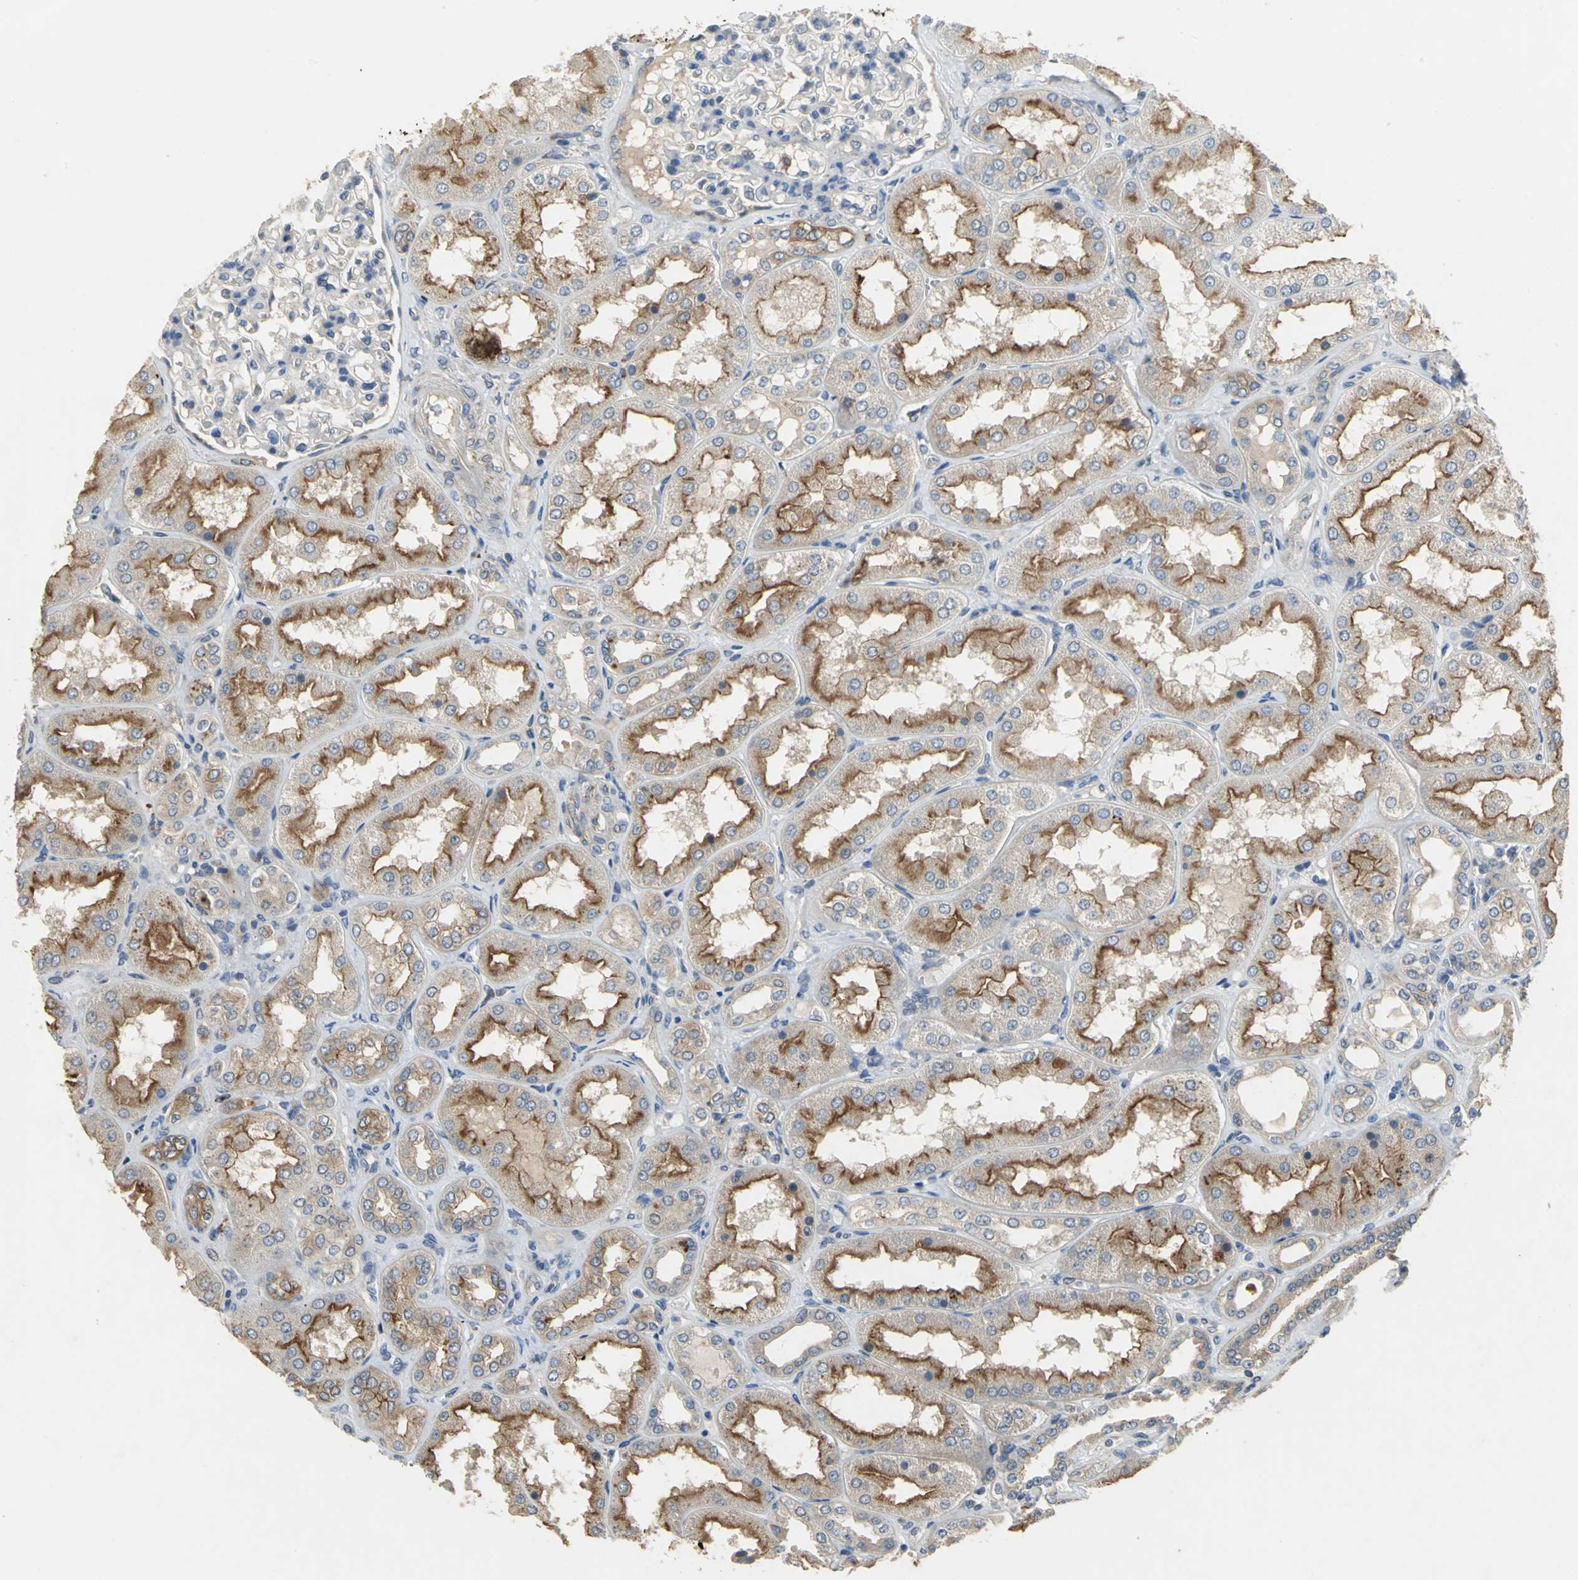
{"staining": {"intensity": "negative", "quantity": "none", "location": "none"}, "tissue": "kidney", "cell_type": "Cells in glomeruli", "image_type": "normal", "snomed": [{"axis": "morphology", "description": "Normal tissue, NOS"}, {"axis": "topography", "description": "Kidney"}], "caption": "A high-resolution micrograph shows IHC staining of unremarkable kidney, which demonstrates no significant expression in cells in glomeruli. The staining is performed using DAB brown chromogen with nuclei counter-stained in using hematoxylin.", "gene": "MET", "patient": {"sex": "female", "age": 56}}